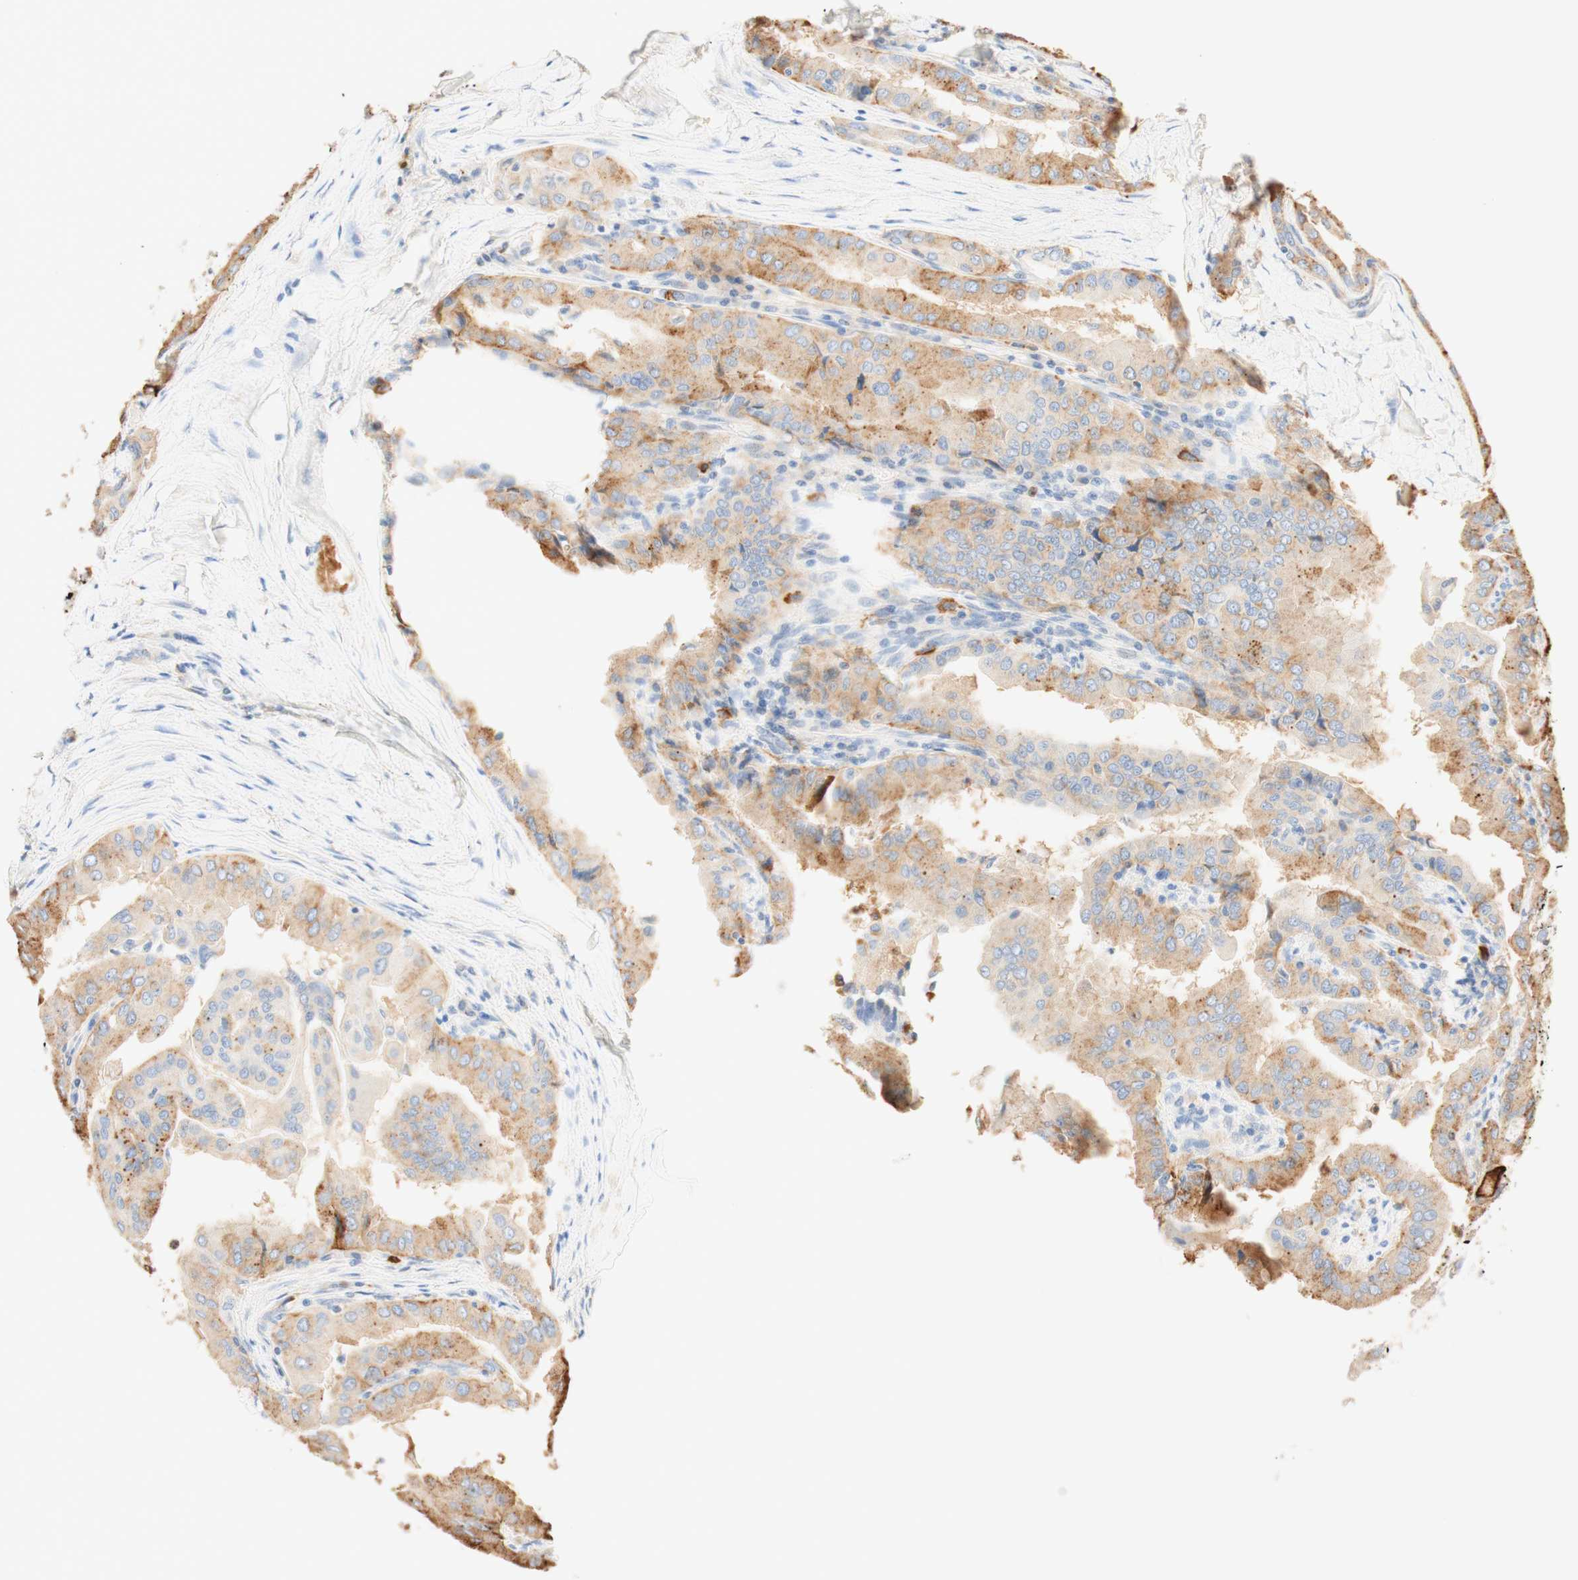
{"staining": {"intensity": "moderate", "quantity": "<25%", "location": "cytoplasmic/membranous"}, "tissue": "thyroid cancer", "cell_type": "Tumor cells", "image_type": "cancer", "snomed": [{"axis": "morphology", "description": "Papillary adenocarcinoma, NOS"}, {"axis": "topography", "description": "Thyroid gland"}], "caption": "The image reveals a brown stain indicating the presence of a protein in the cytoplasmic/membranous of tumor cells in papillary adenocarcinoma (thyroid).", "gene": "CD63", "patient": {"sex": "male", "age": 33}}